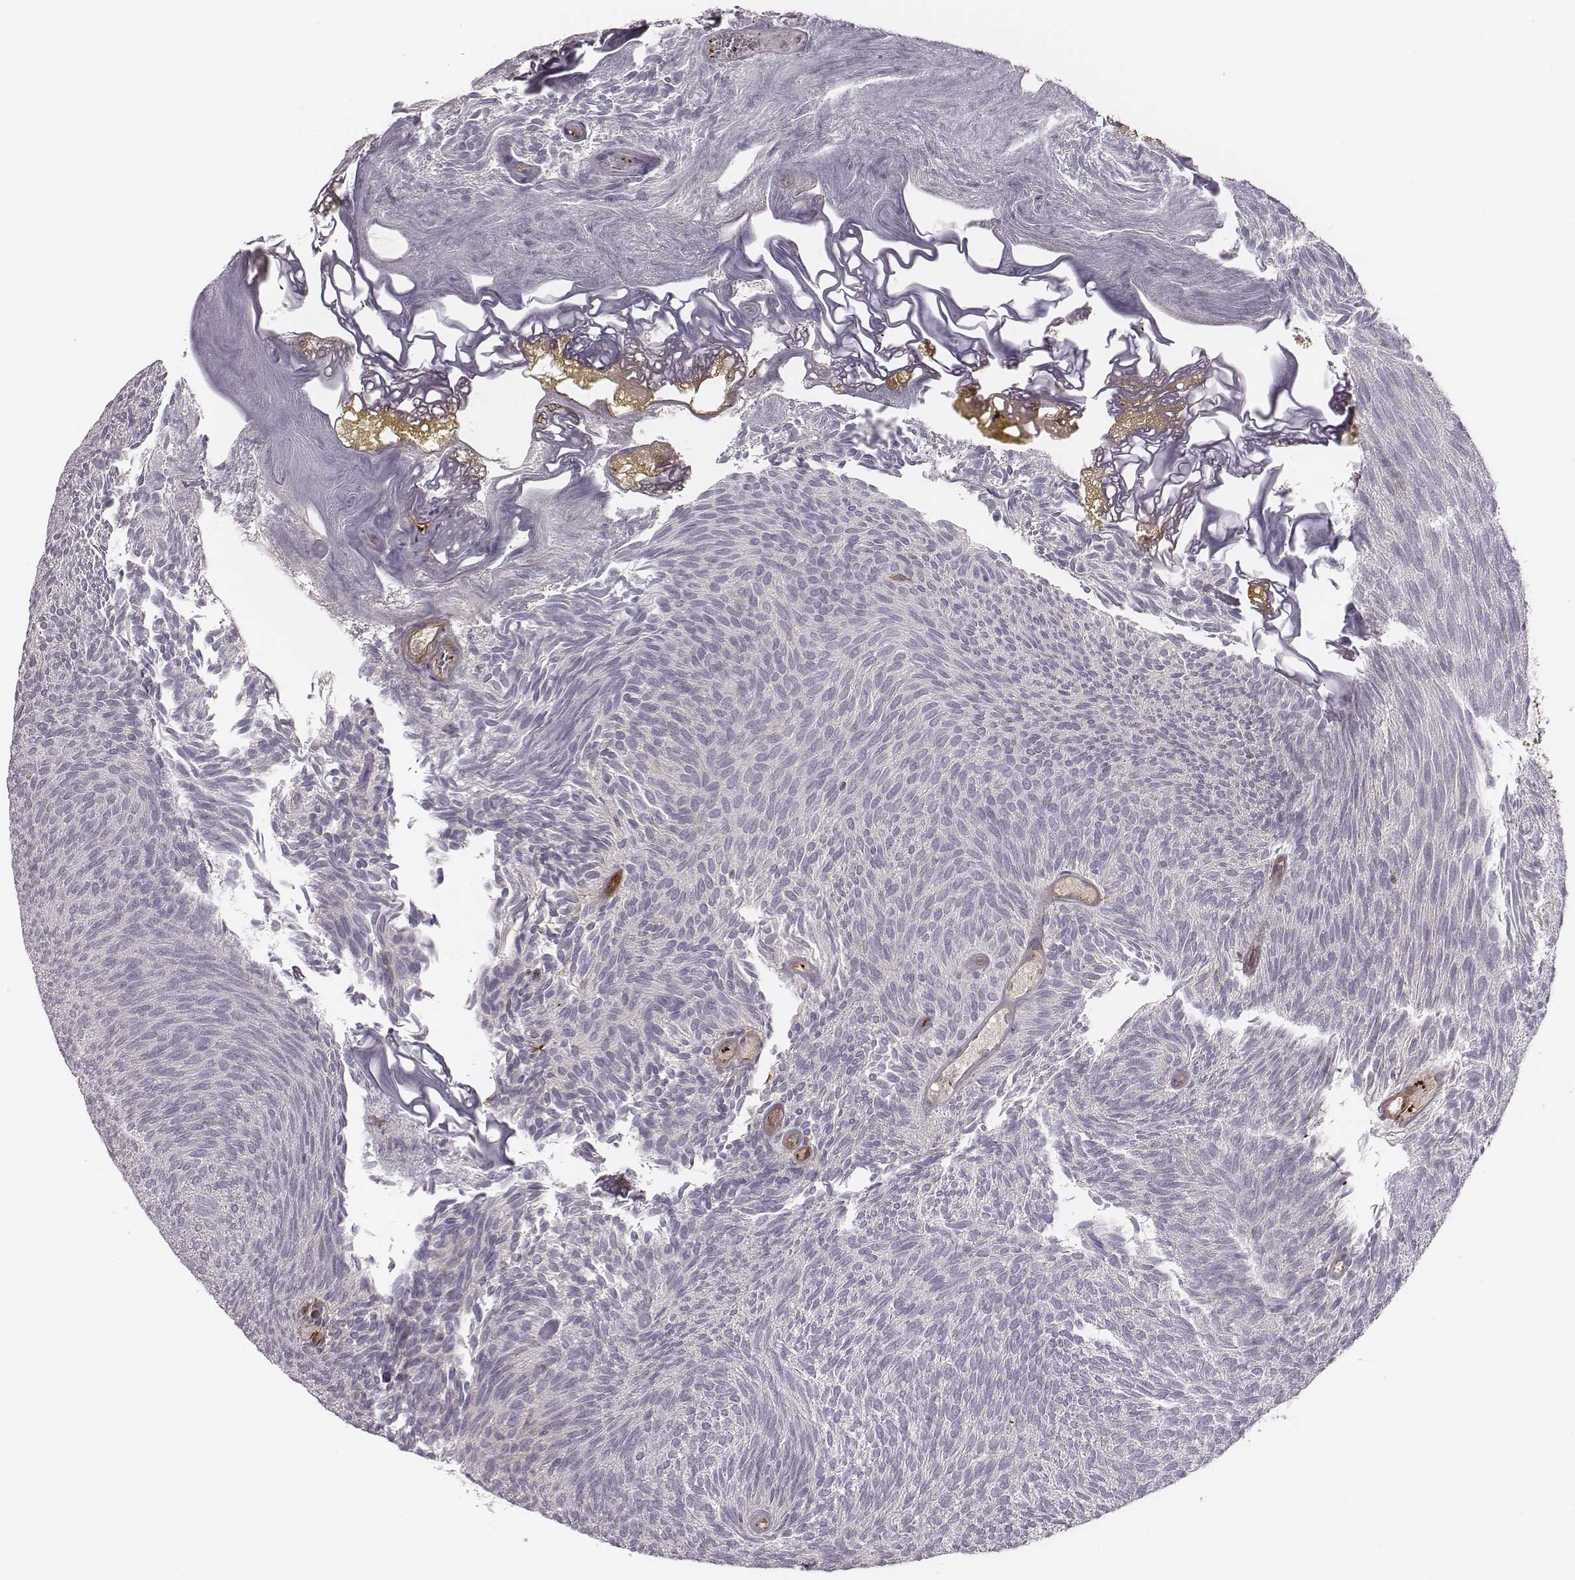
{"staining": {"intensity": "negative", "quantity": "none", "location": "none"}, "tissue": "urothelial cancer", "cell_type": "Tumor cells", "image_type": "cancer", "snomed": [{"axis": "morphology", "description": "Urothelial carcinoma, Low grade"}, {"axis": "topography", "description": "Urinary bladder"}], "caption": "This is a histopathology image of IHC staining of urothelial carcinoma (low-grade), which shows no staining in tumor cells.", "gene": "ZYX", "patient": {"sex": "male", "age": 77}}